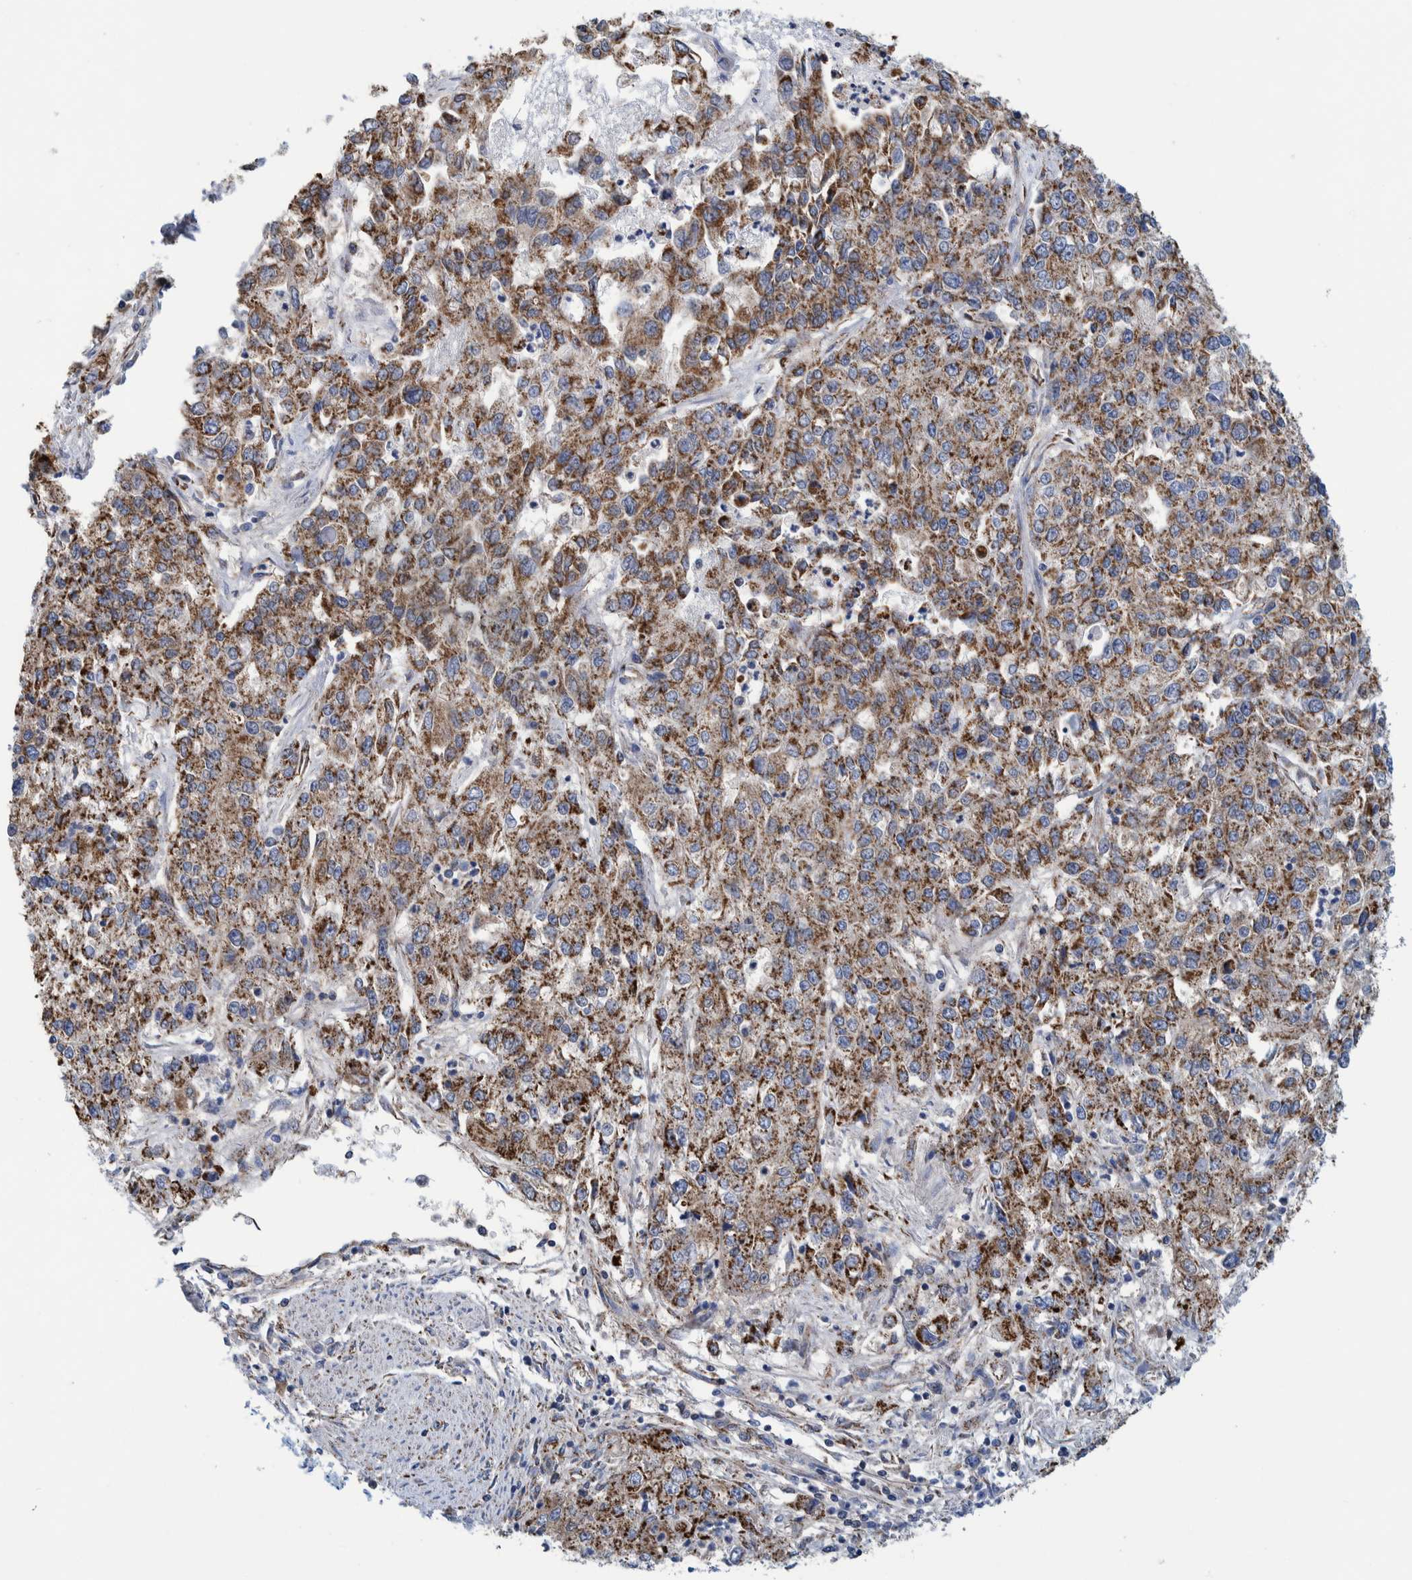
{"staining": {"intensity": "strong", "quantity": "25%-75%", "location": "cytoplasmic/membranous"}, "tissue": "endometrial cancer", "cell_type": "Tumor cells", "image_type": "cancer", "snomed": [{"axis": "morphology", "description": "Adenocarcinoma, NOS"}, {"axis": "topography", "description": "Endometrium"}], "caption": "Immunohistochemistry (IHC) of human endometrial adenocarcinoma shows high levels of strong cytoplasmic/membranous staining in approximately 25%-75% of tumor cells.", "gene": "MRPS7", "patient": {"sex": "female", "age": 49}}